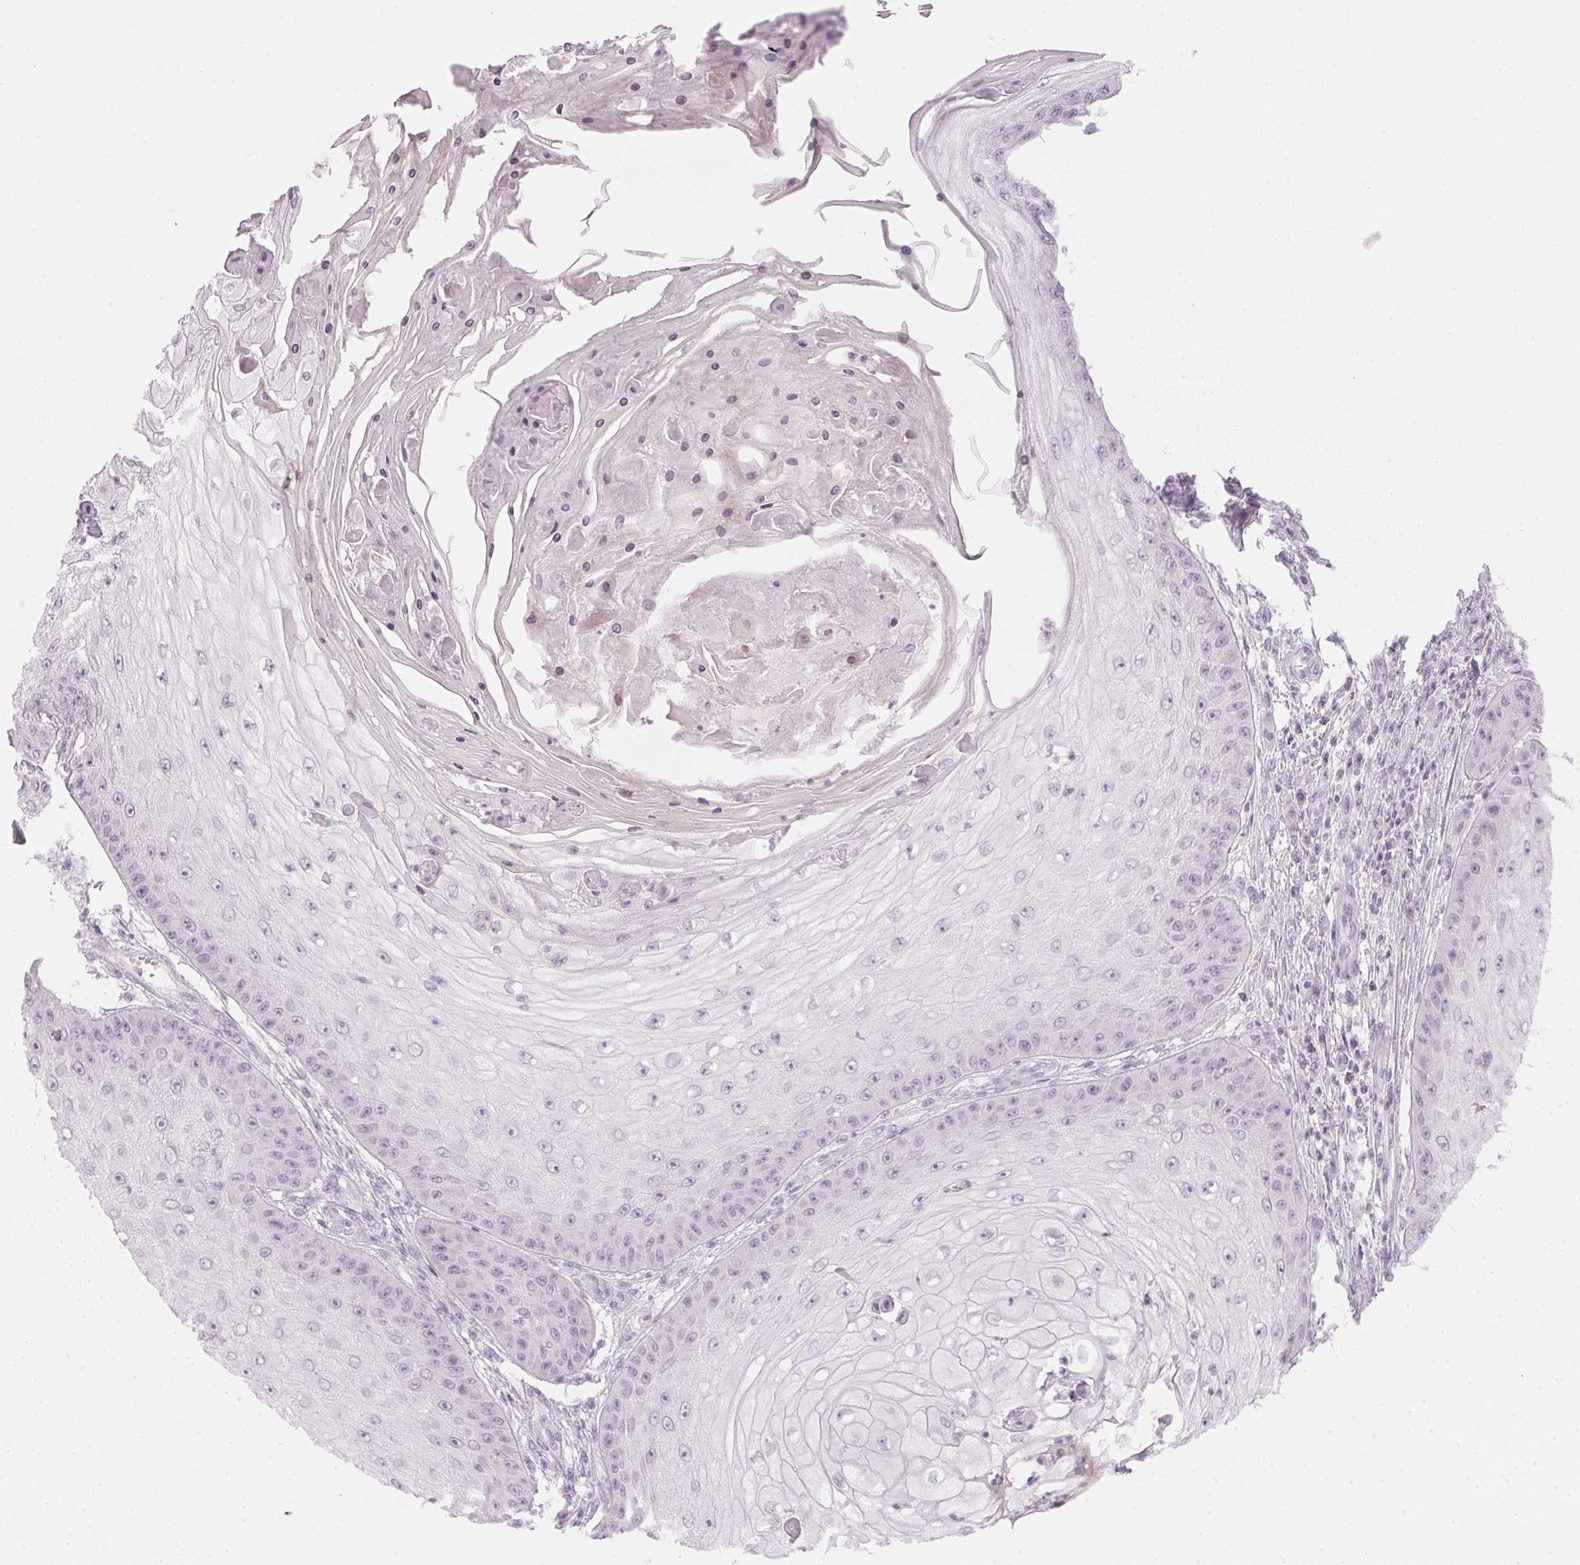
{"staining": {"intensity": "negative", "quantity": "none", "location": "none"}, "tissue": "skin cancer", "cell_type": "Tumor cells", "image_type": "cancer", "snomed": [{"axis": "morphology", "description": "Squamous cell carcinoma, NOS"}, {"axis": "topography", "description": "Skin"}], "caption": "IHC photomicrograph of human skin cancer (squamous cell carcinoma) stained for a protein (brown), which demonstrates no positivity in tumor cells.", "gene": "SFRP4", "patient": {"sex": "male", "age": 70}}